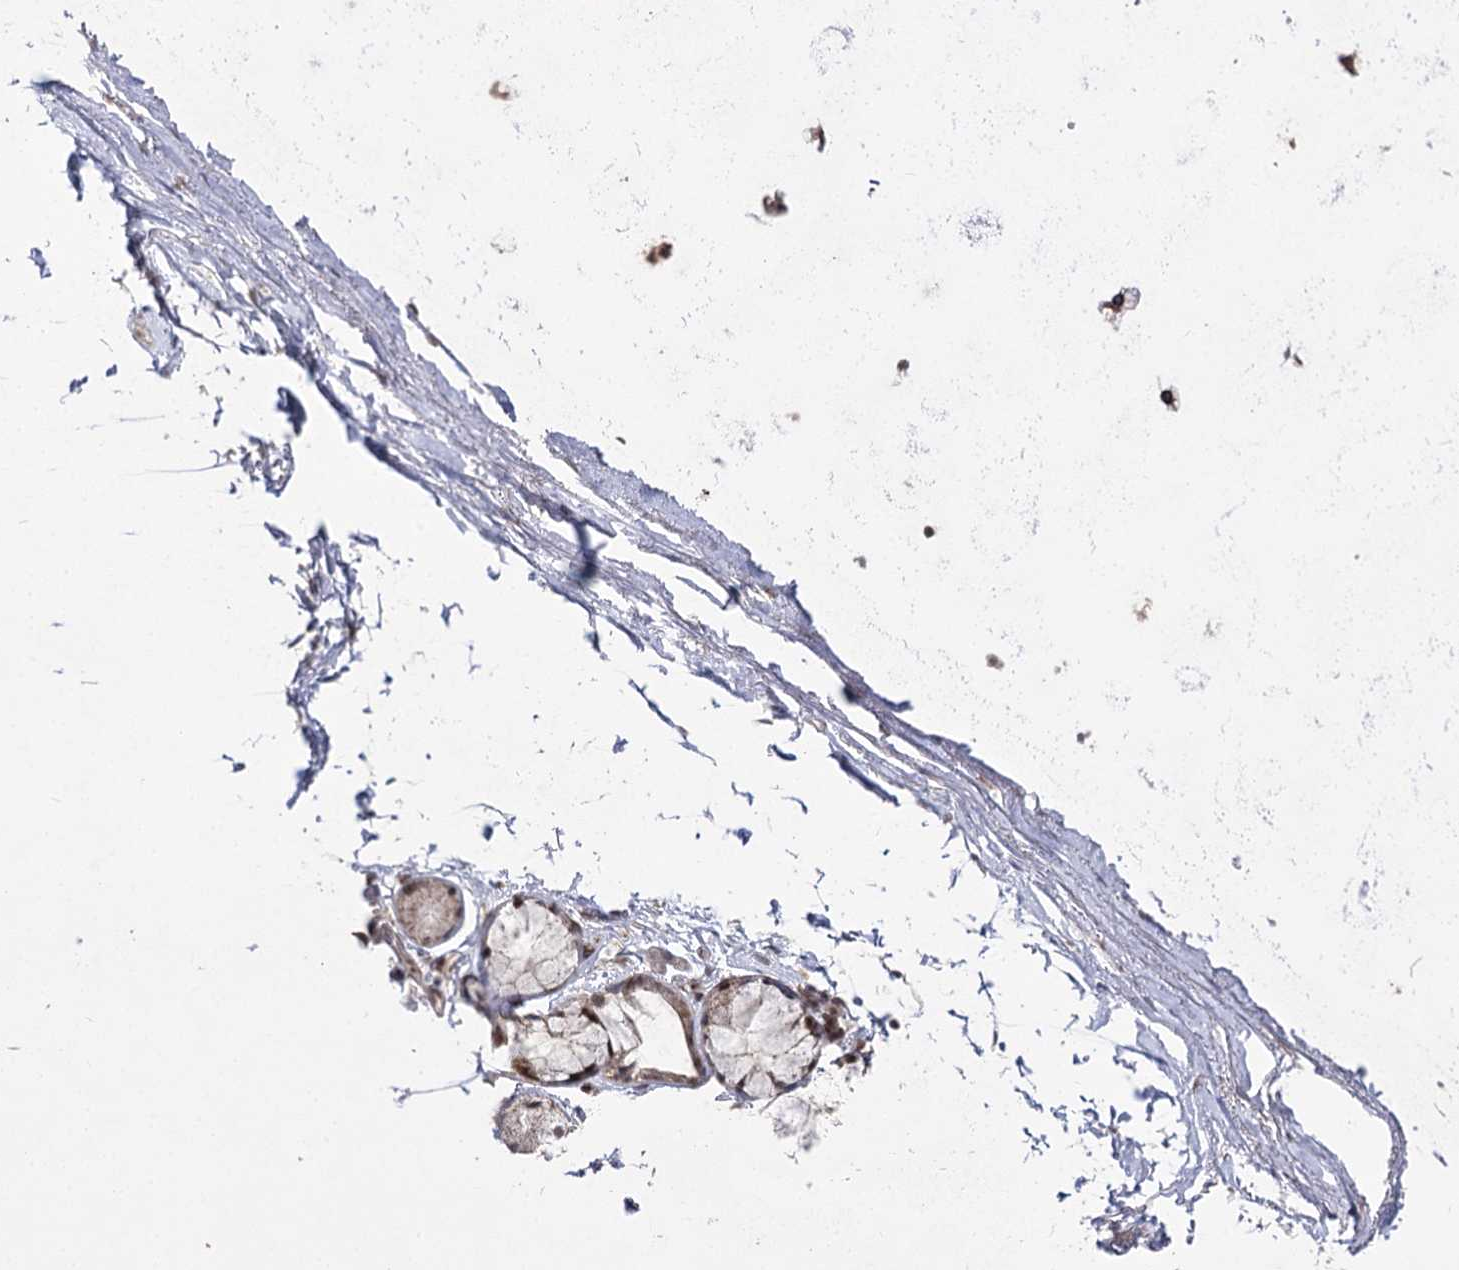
{"staining": {"intensity": "moderate", "quantity": "<25%", "location": "nuclear"}, "tissue": "adipose tissue", "cell_type": "Adipocytes", "image_type": "normal", "snomed": [{"axis": "morphology", "description": "Normal tissue, NOS"}, {"axis": "topography", "description": "Cartilage tissue"}, {"axis": "topography", "description": "Bronchus"}], "caption": "A micrograph of adipose tissue stained for a protein demonstrates moderate nuclear brown staining in adipocytes. Ihc stains the protein in brown and the nuclei are stained blue.", "gene": "SLC4A1AP", "patient": {"sex": "female", "age": 73}}